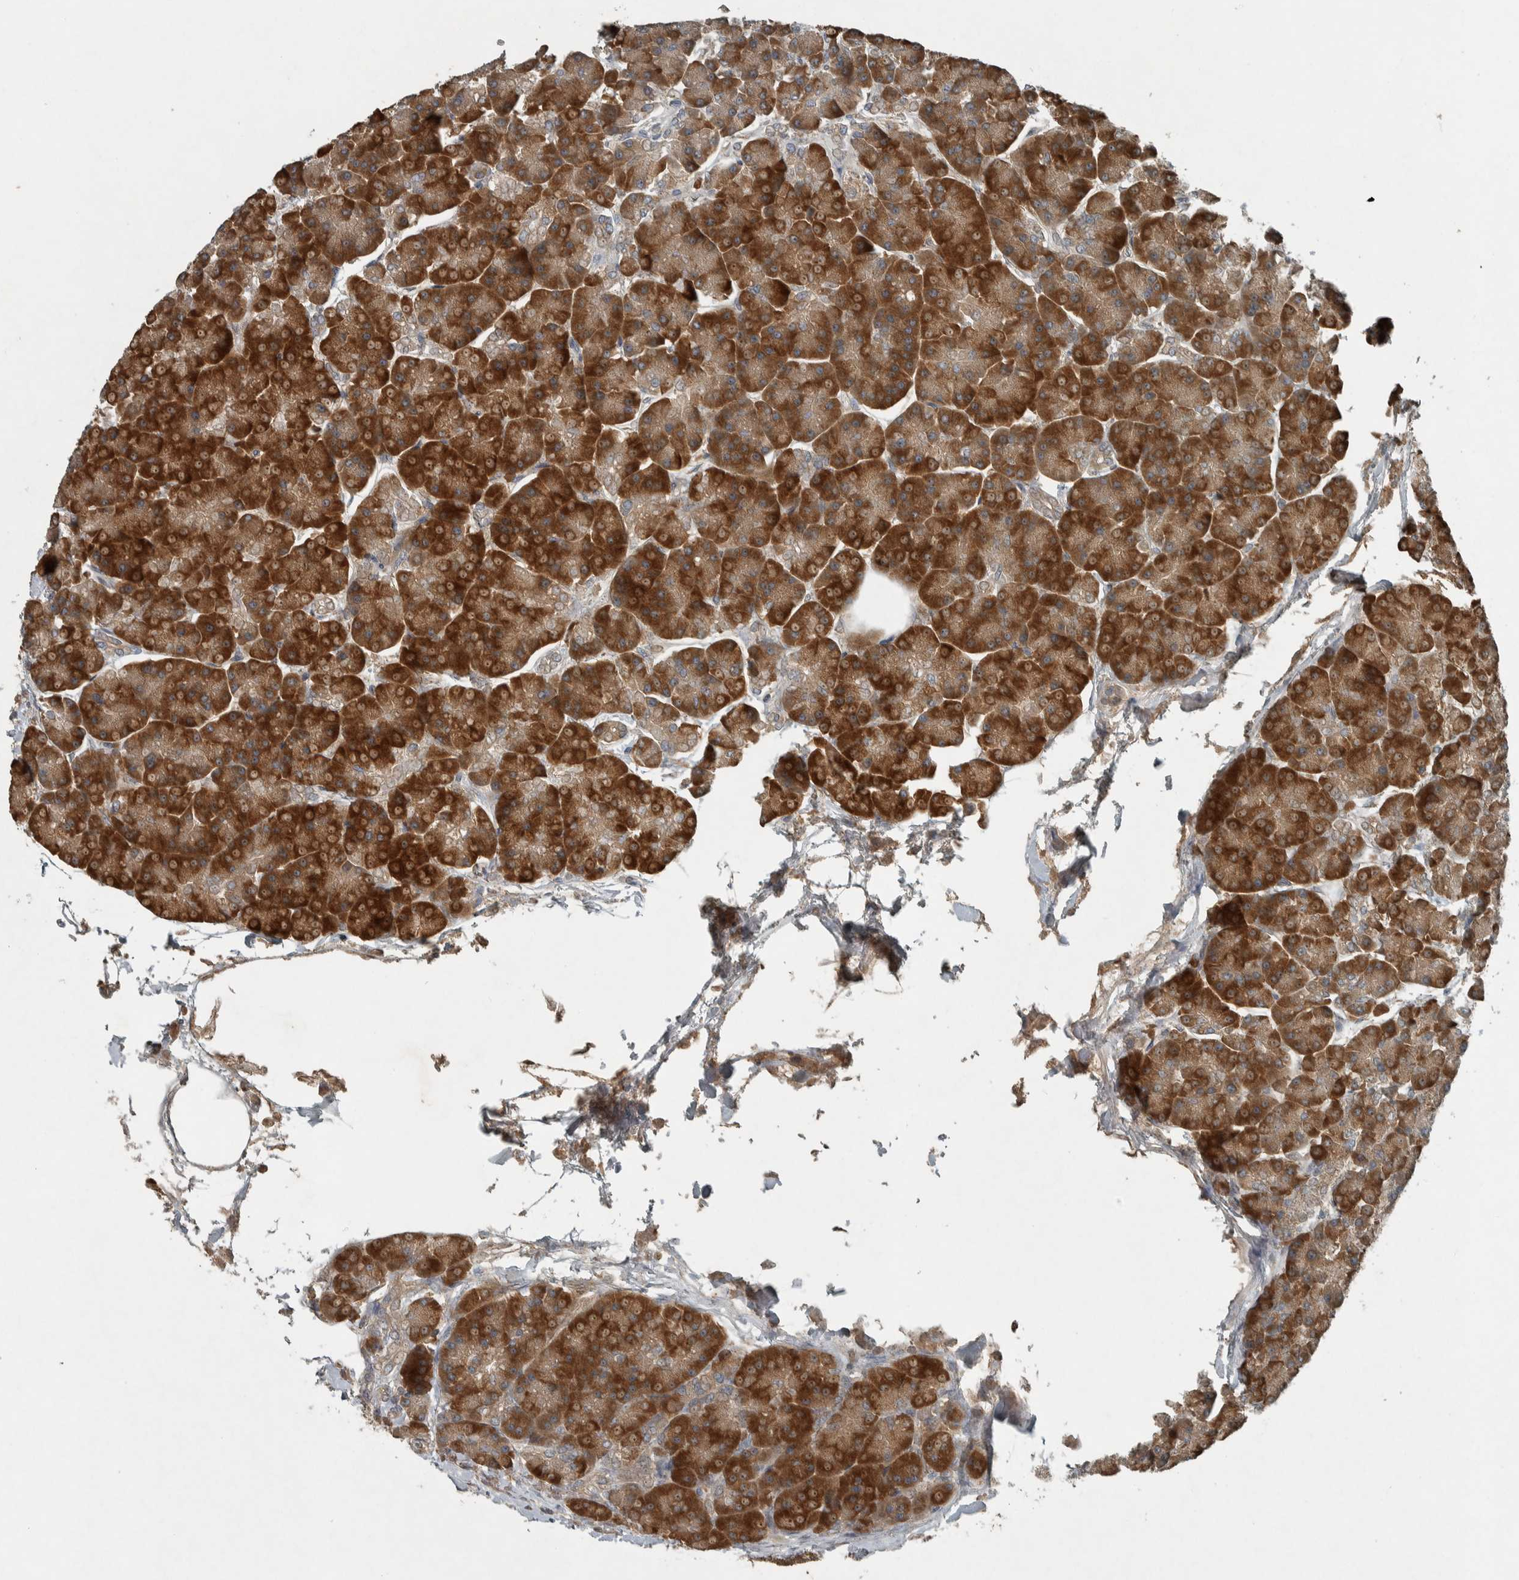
{"staining": {"intensity": "strong", "quantity": ">75%", "location": "cytoplasmic/membranous"}, "tissue": "pancreas", "cell_type": "Exocrine glandular cells", "image_type": "normal", "snomed": [{"axis": "morphology", "description": "Normal tissue, NOS"}, {"axis": "topography", "description": "Pancreas"}], "caption": "Protein staining displays strong cytoplasmic/membranous expression in about >75% of exocrine glandular cells in benign pancreas. (Brightfield microscopy of DAB IHC at high magnification).", "gene": "CLCN2", "patient": {"sex": "female", "age": 70}}